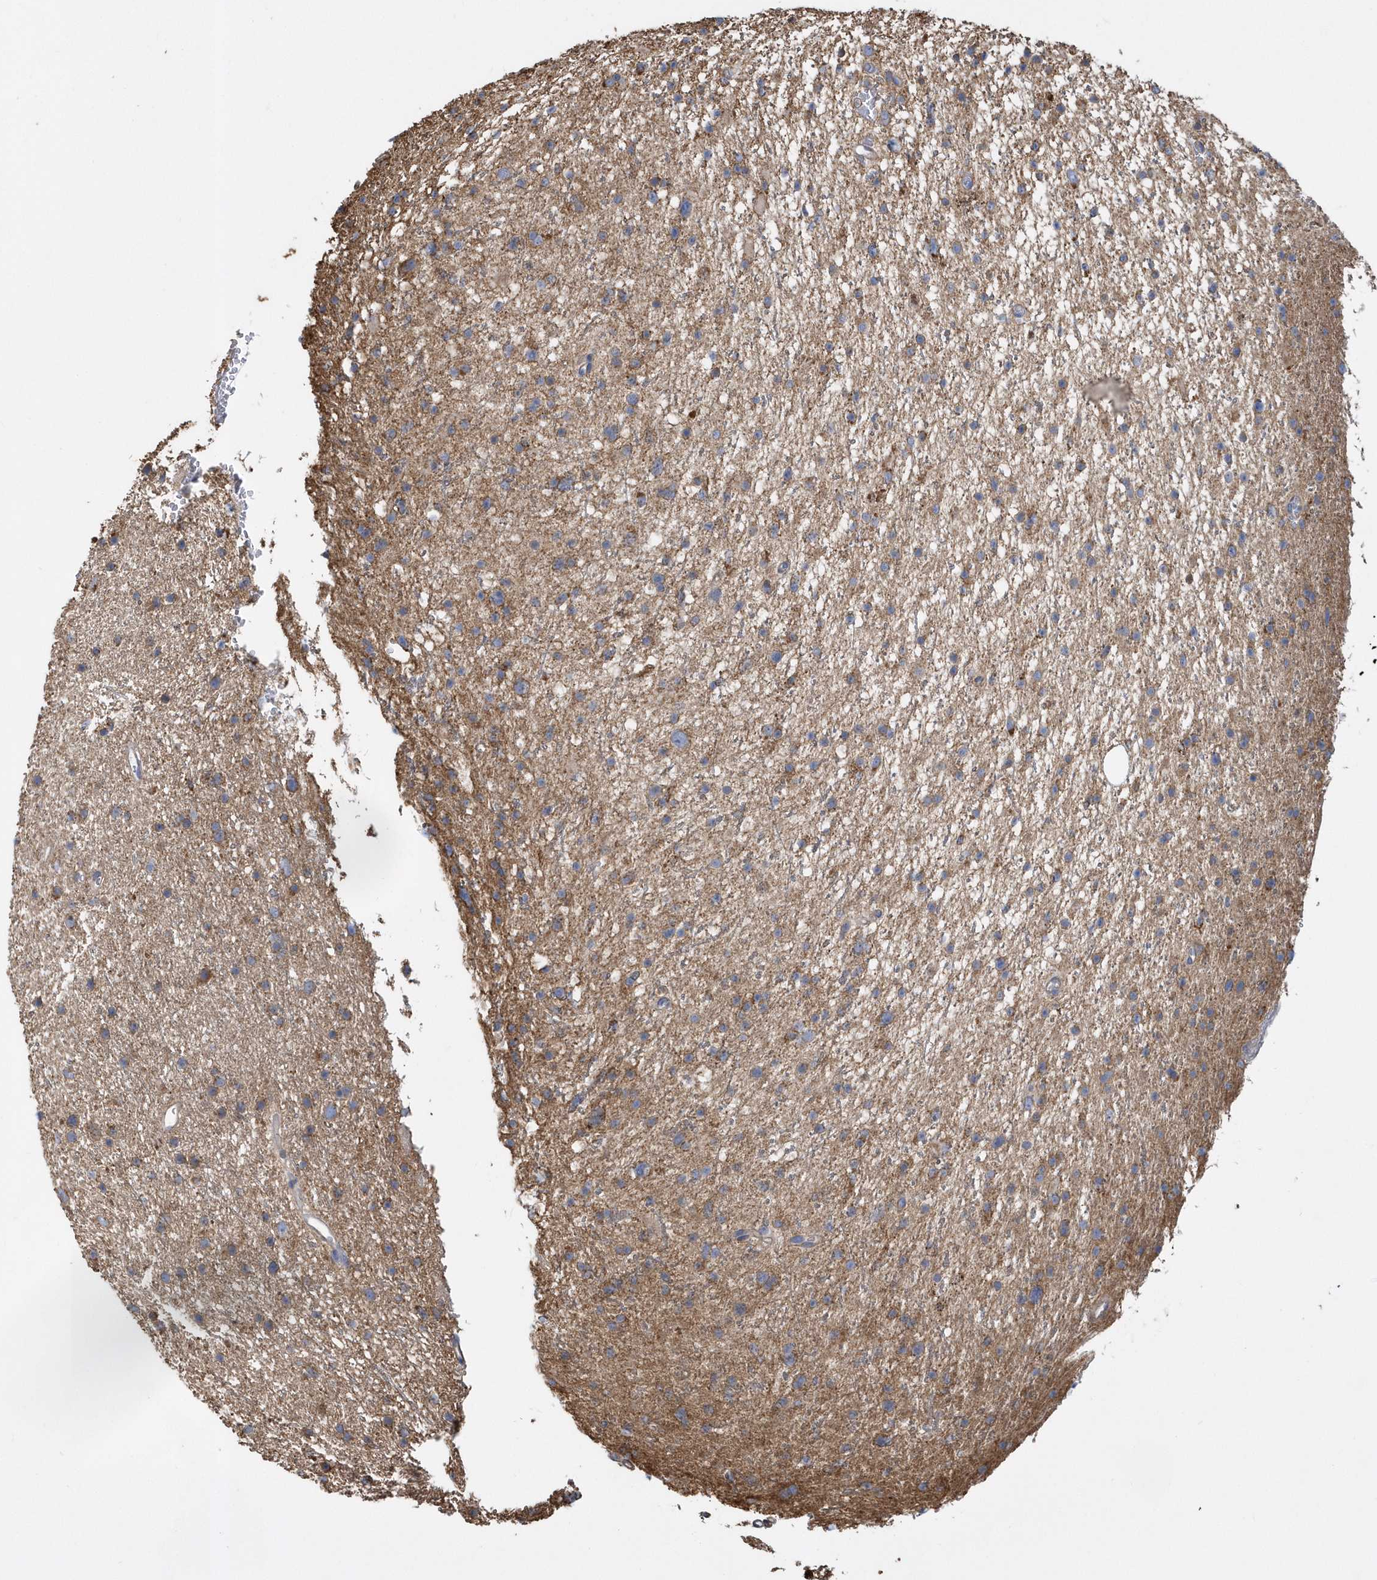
{"staining": {"intensity": "weak", "quantity": ">75%", "location": "cytoplasmic/membranous"}, "tissue": "glioma", "cell_type": "Tumor cells", "image_type": "cancer", "snomed": [{"axis": "morphology", "description": "Glioma, malignant, Low grade"}, {"axis": "topography", "description": "Cerebral cortex"}], "caption": "The histopathology image shows staining of malignant glioma (low-grade), revealing weak cytoplasmic/membranous protein staining (brown color) within tumor cells. (Brightfield microscopy of DAB IHC at high magnification).", "gene": "TRAIP", "patient": {"sex": "female", "age": 39}}